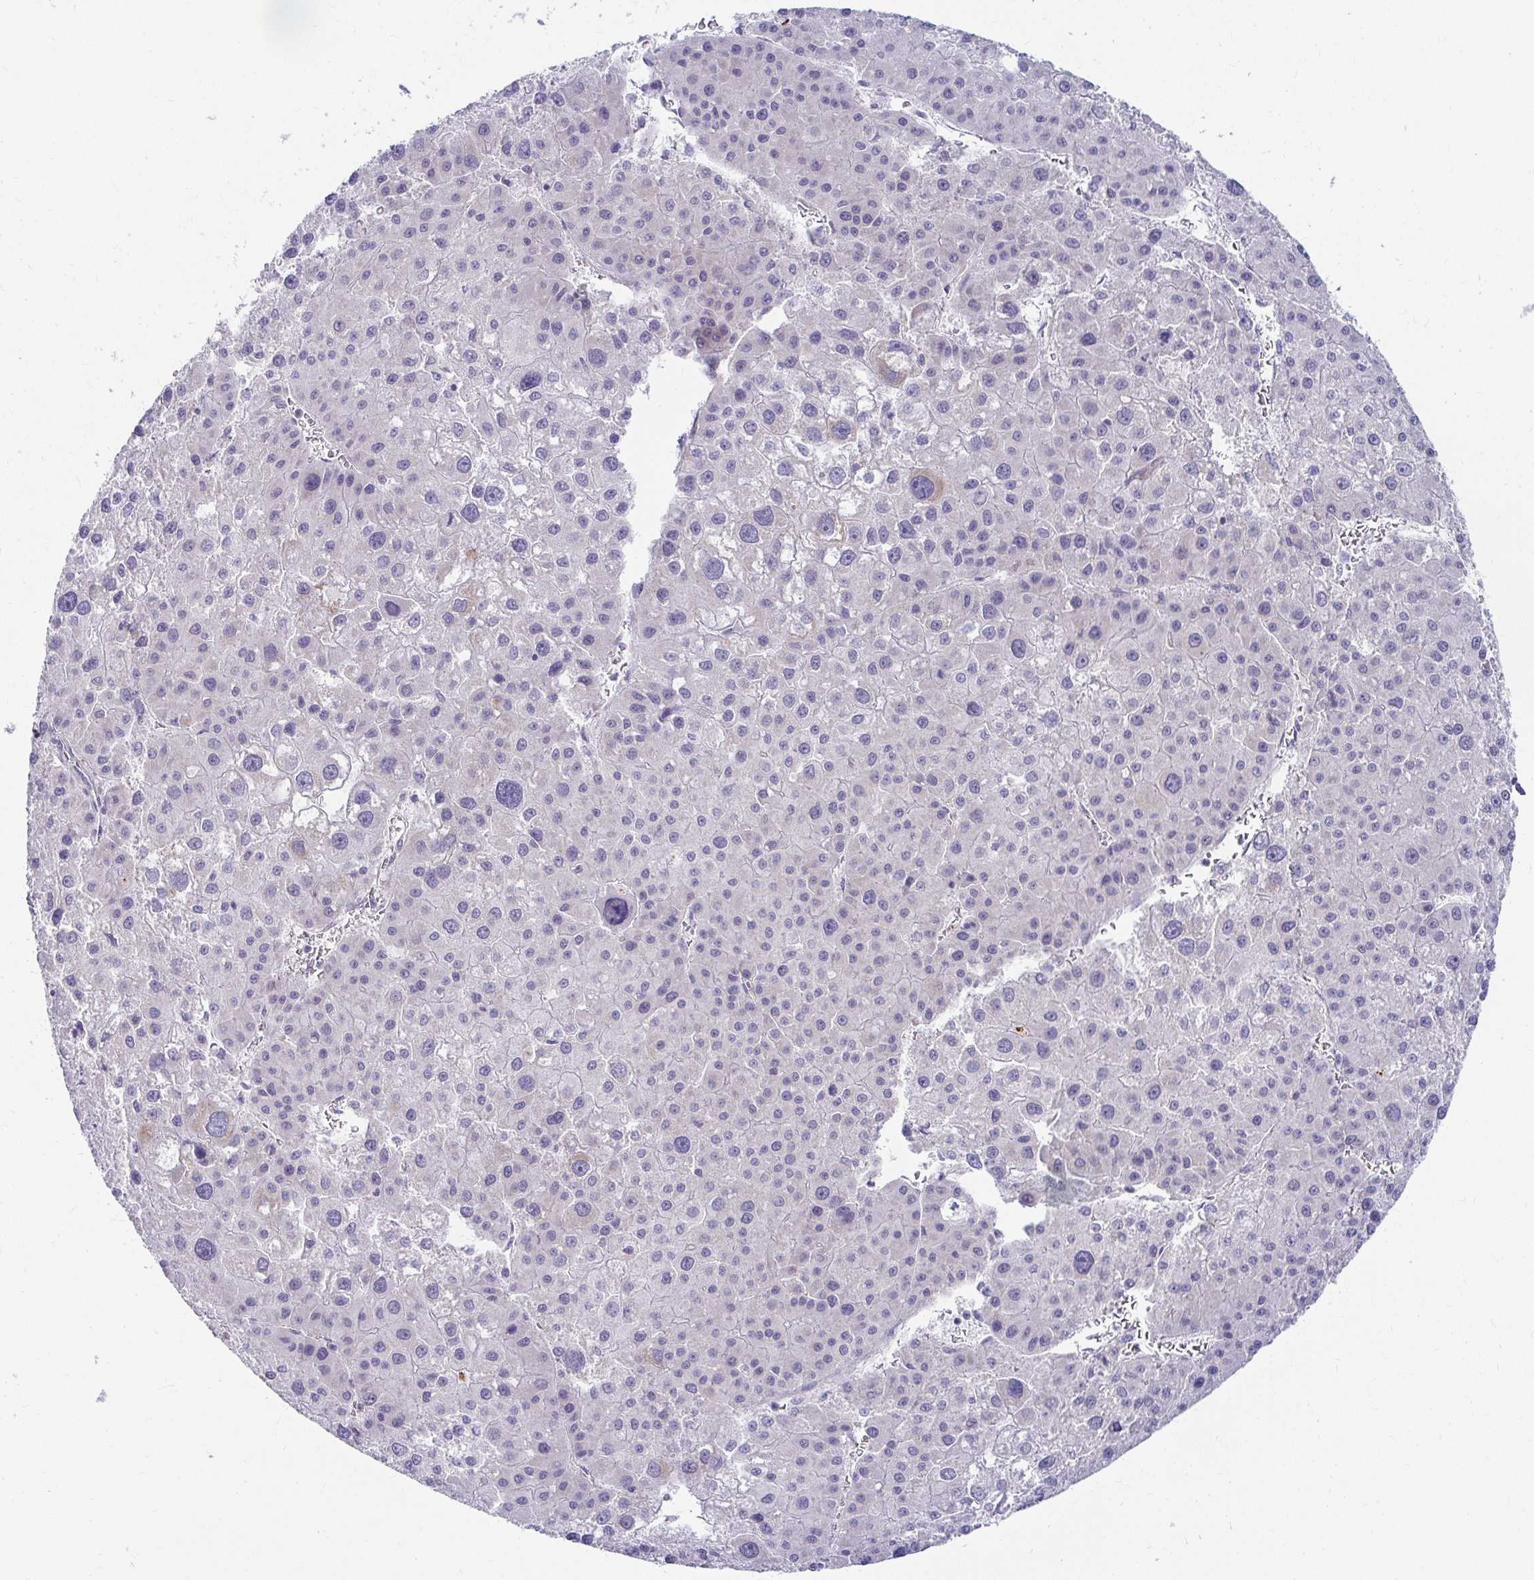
{"staining": {"intensity": "negative", "quantity": "none", "location": "none"}, "tissue": "liver cancer", "cell_type": "Tumor cells", "image_type": "cancer", "snomed": [{"axis": "morphology", "description": "Carcinoma, Hepatocellular, NOS"}, {"axis": "topography", "description": "Liver"}], "caption": "This is an IHC micrograph of human liver cancer (hepatocellular carcinoma). There is no expression in tumor cells.", "gene": "EXOC5", "patient": {"sex": "male", "age": 73}}